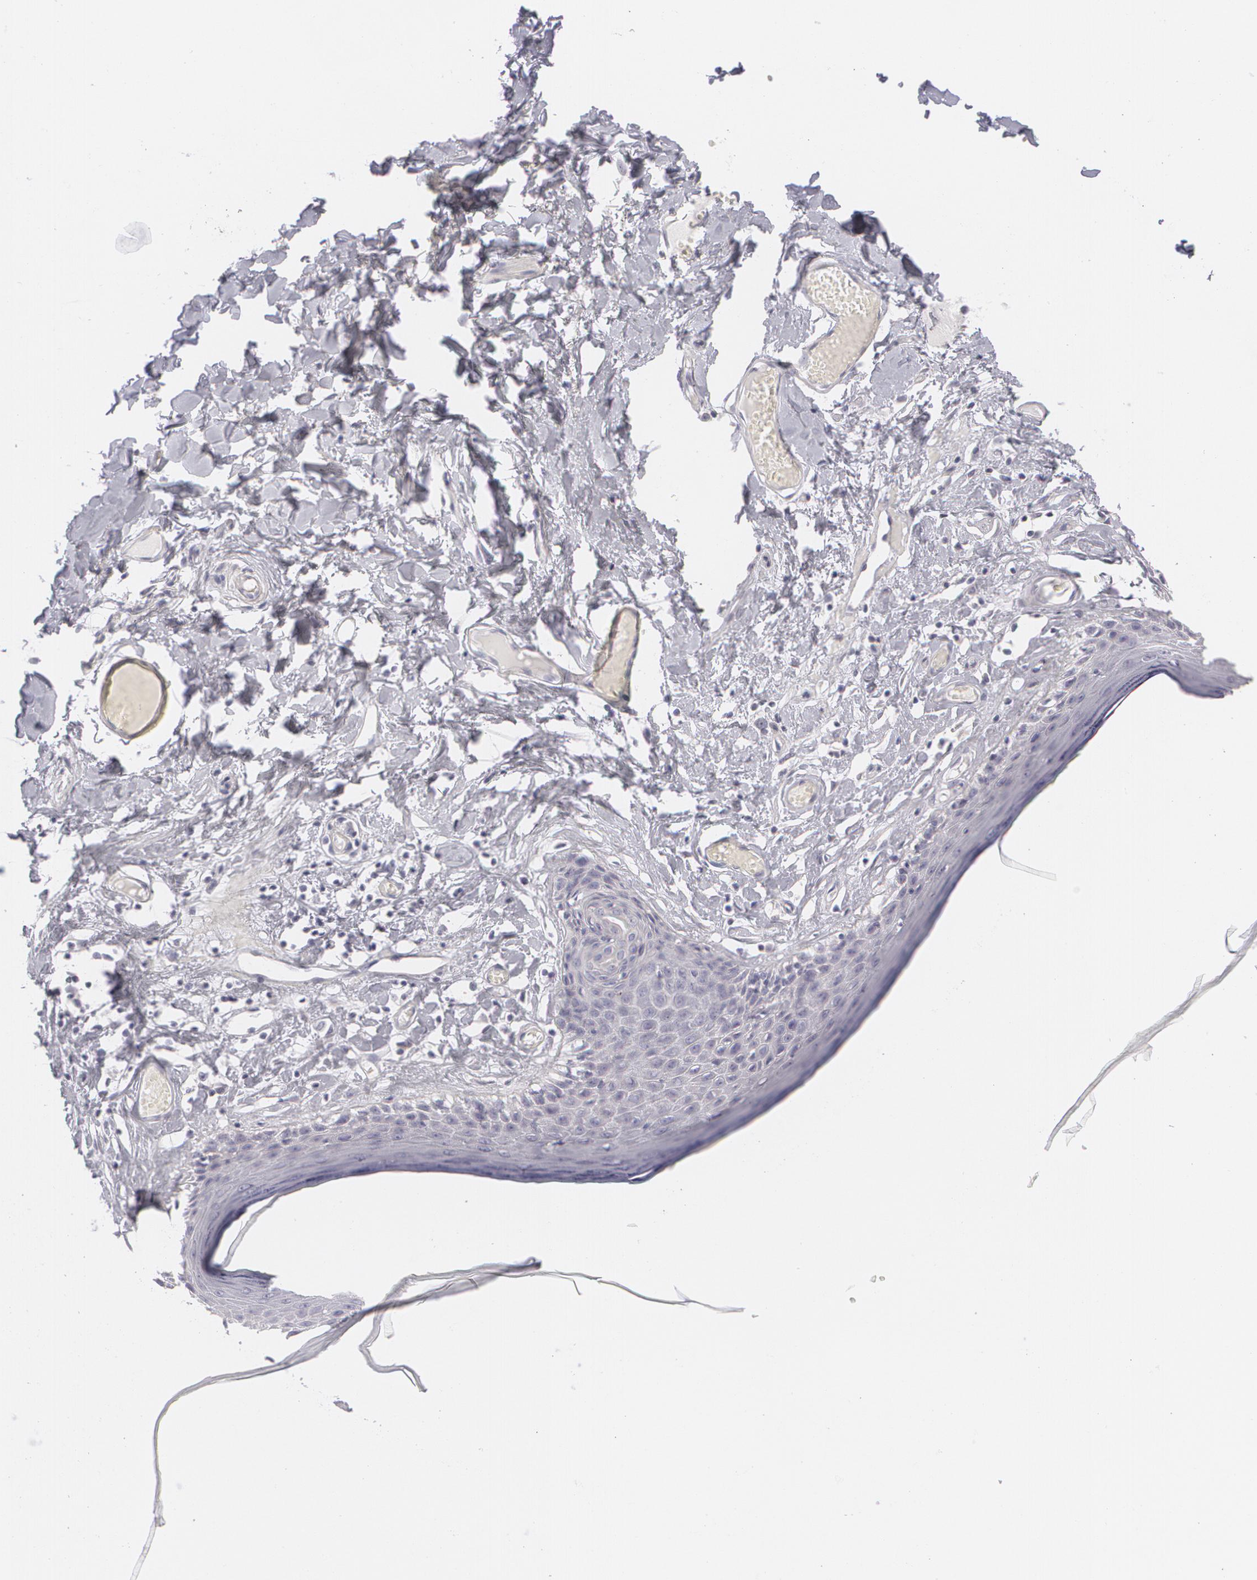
{"staining": {"intensity": "negative", "quantity": "none", "location": "none"}, "tissue": "skin", "cell_type": "Epidermal cells", "image_type": "normal", "snomed": [{"axis": "morphology", "description": "Normal tissue, NOS"}, {"axis": "topography", "description": "Vascular tissue"}, {"axis": "topography", "description": "Vulva"}, {"axis": "topography", "description": "Peripheral nerve tissue"}], "caption": "Immunohistochemistry (IHC) of unremarkable skin demonstrates no positivity in epidermal cells.", "gene": "MBNL3", "patient": {"sex": "female", "age": 86}}